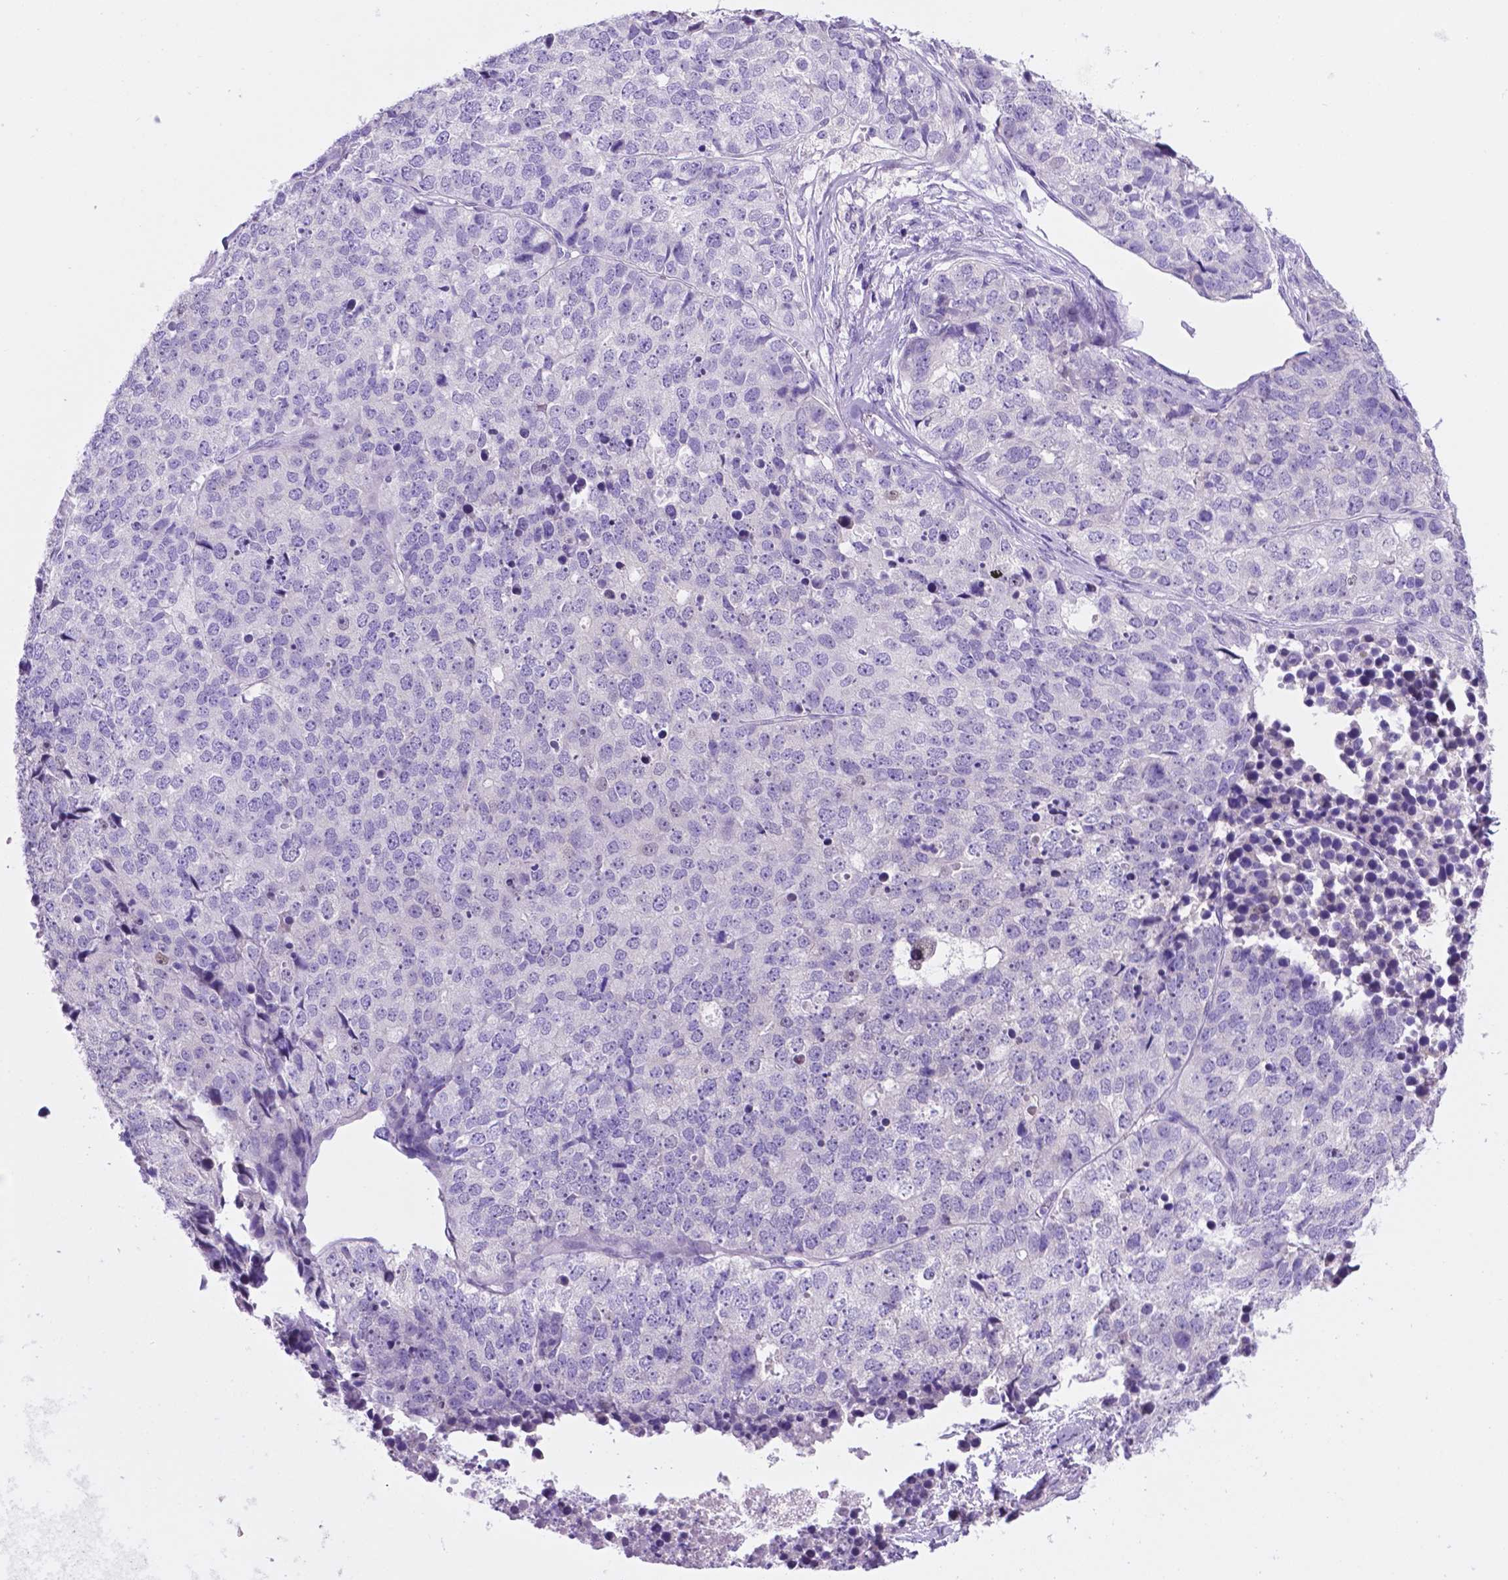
{"staining": {"intensity": "negative", "quantity": "none", "location": "none"}, "tissue": "stomach cancer", "cell_type": "Tumor cells", "image_type": "cancer", "snomed": [{"axis": "morphology", "description": "Adenocarcinoma, NOS"}, {"axis": "topography", "description": "Stomach"}], "caption": "Adenocarcinoma (stomach) was stained to show a protein in brown. There is no significant staining in tumor cells.", "gene": "TMEM210", "patient": {"sex": "male", "age": 69}}